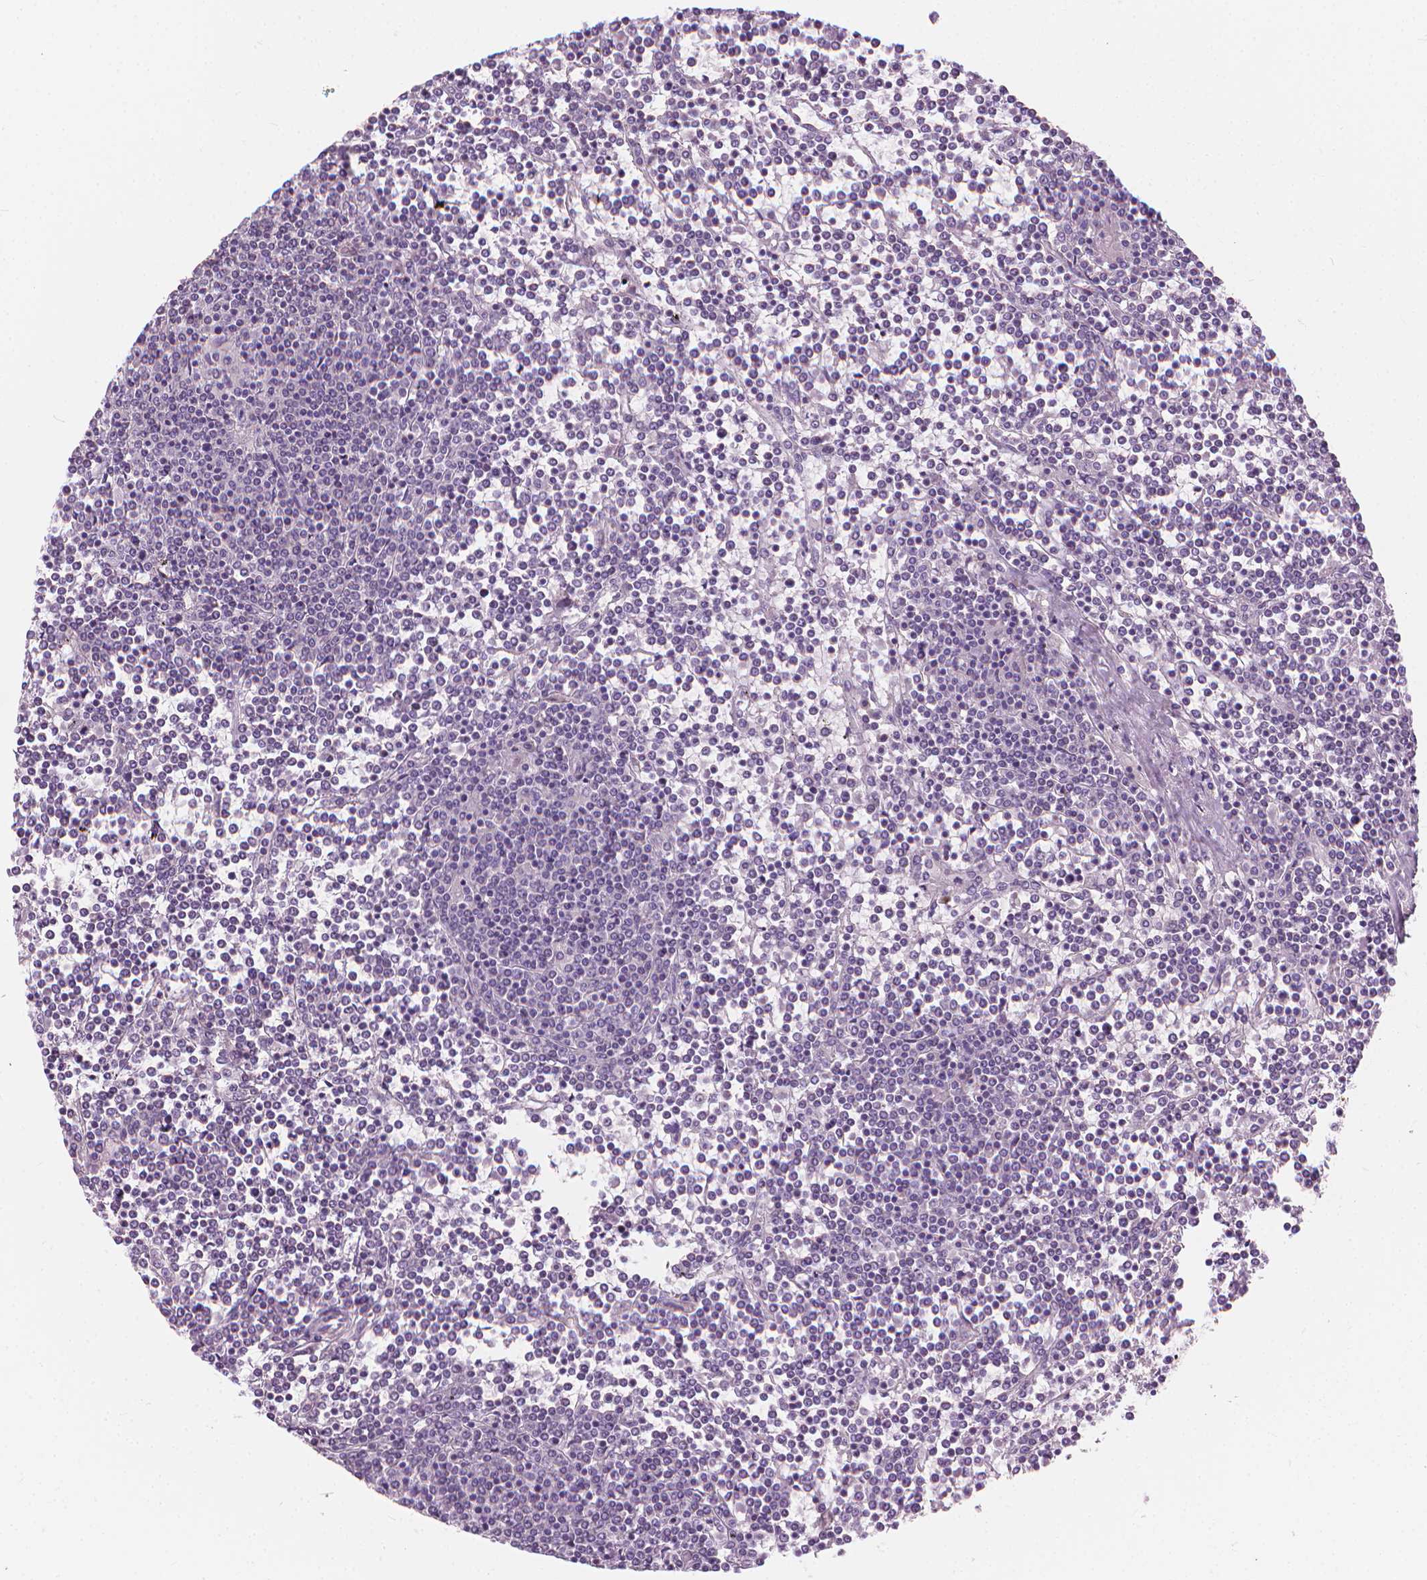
{"staining": {"intensity": "negative", "quantity": "none", "location": "none"}, "tissue": "lymphoma", "cell_type": "Tumor cells", "image_type": "cancer", "snomed": [{"axis": "morphology", "description": "Malignant lymphoma, non-Hodgkin's type, Low grade"}, {"axis": "topography", "description": "Spleen"}], "caption": "IHC of human low-grade malignant lymphoma, non-Hodgkin's type shows no staining in tumor cells. (DAB (3,3'-diaminobenzidine) IHC visualized using brightfield microscopy, high magnification).", "gene": "GPRC5A", "patient": {"sex": "female", "age": 19}}